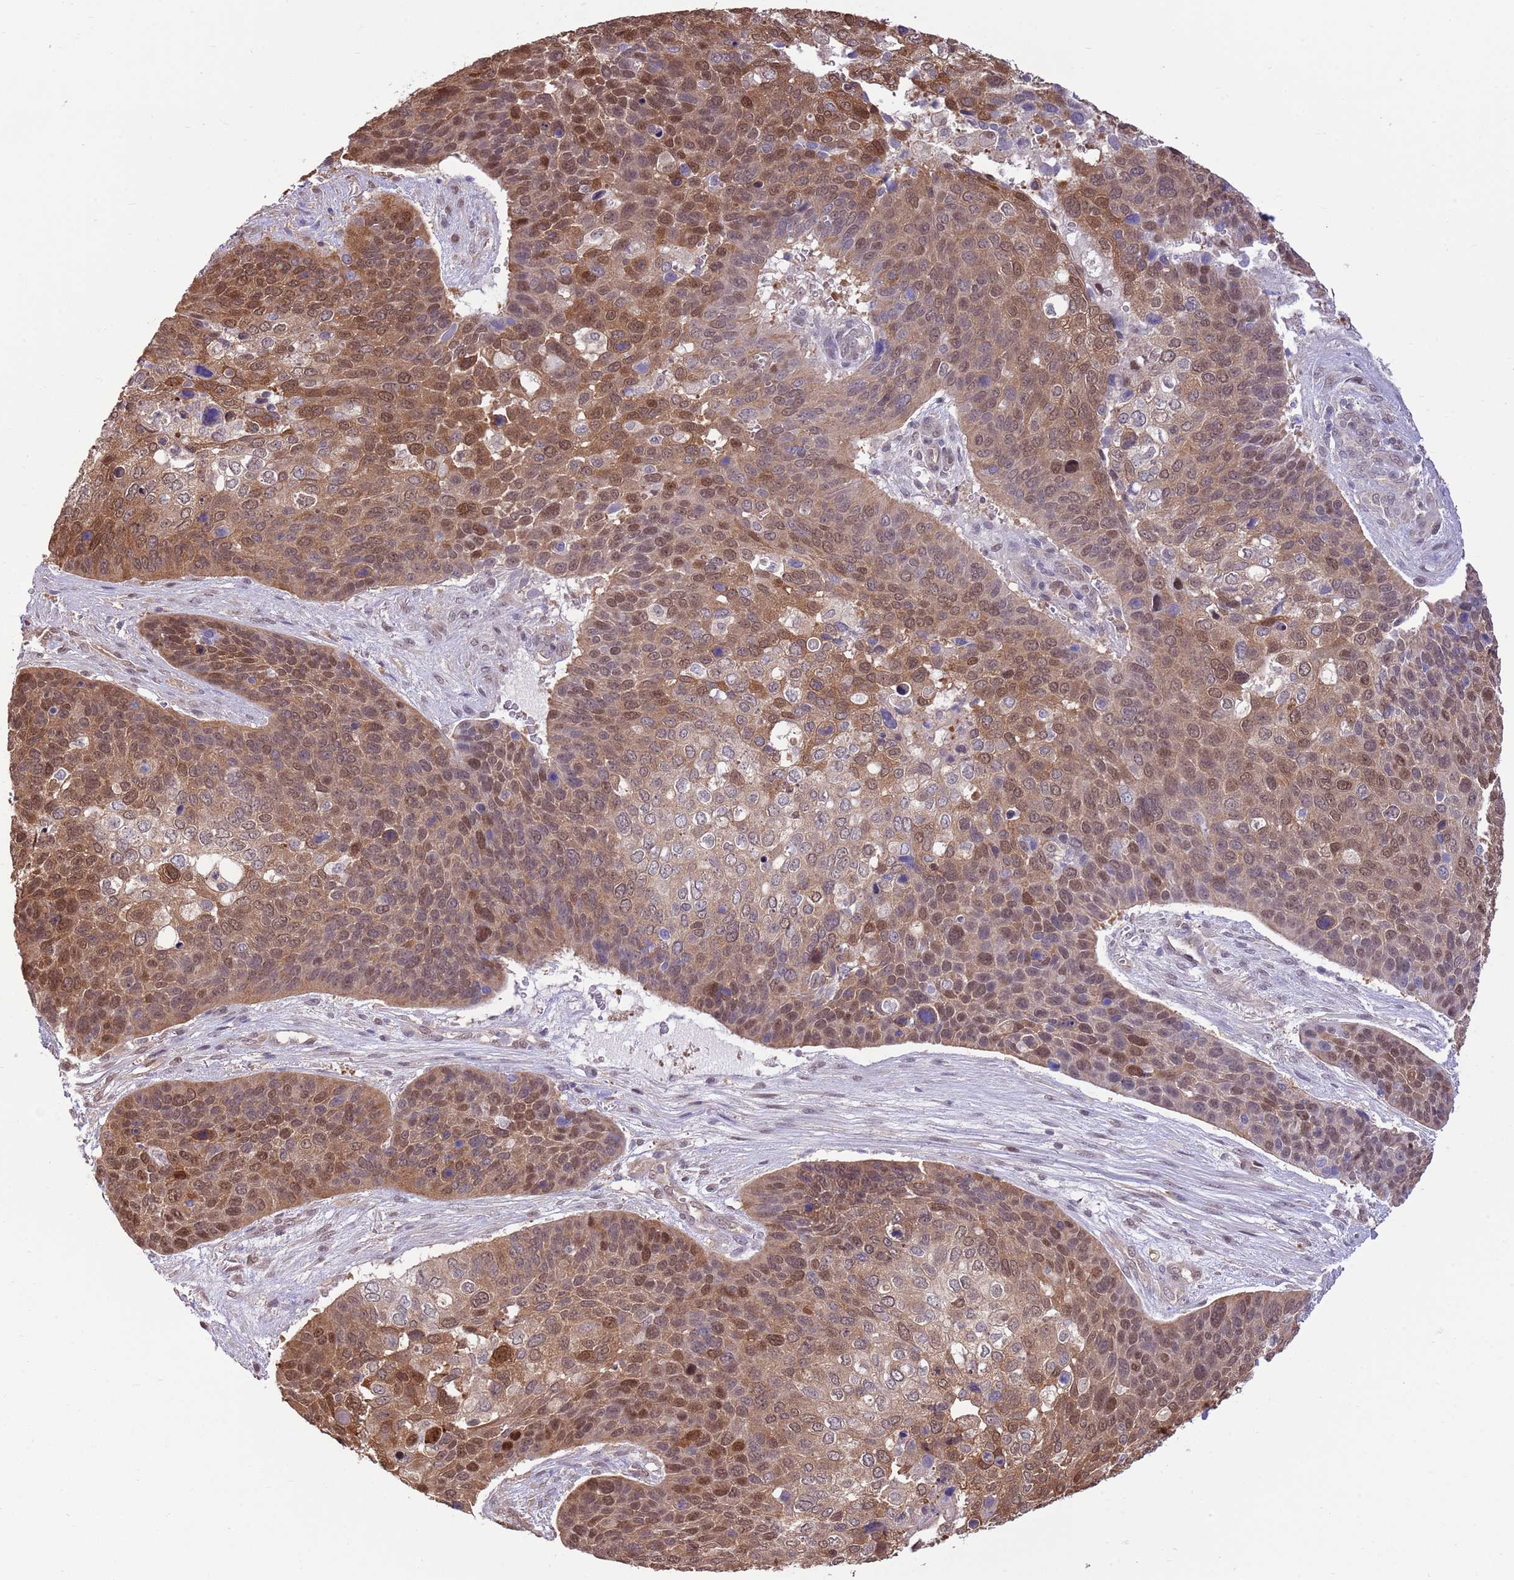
{"staining": {"intensity": "moderate", "quantity": ">75%", "location": "cytoplasmic/membranous,nuclear"}, "tissue": "skin cancer", "cell_type": "Tumor cells", "image_type": "cancer", "snomed": [{"axis": "morphology", "description": "Basal cell carcinoma"}, {"axis": "topography", "description": "Skin"}], "caption": "A high-resolution photomicrograph shows IHC staining of skin cancer, which exhibits moderate cytoplasmic/membranous and nuclear staining in about >75% of tumor cells.", "gene": "NSFL1C", "patient": {"sex": "female", "age": 74}}